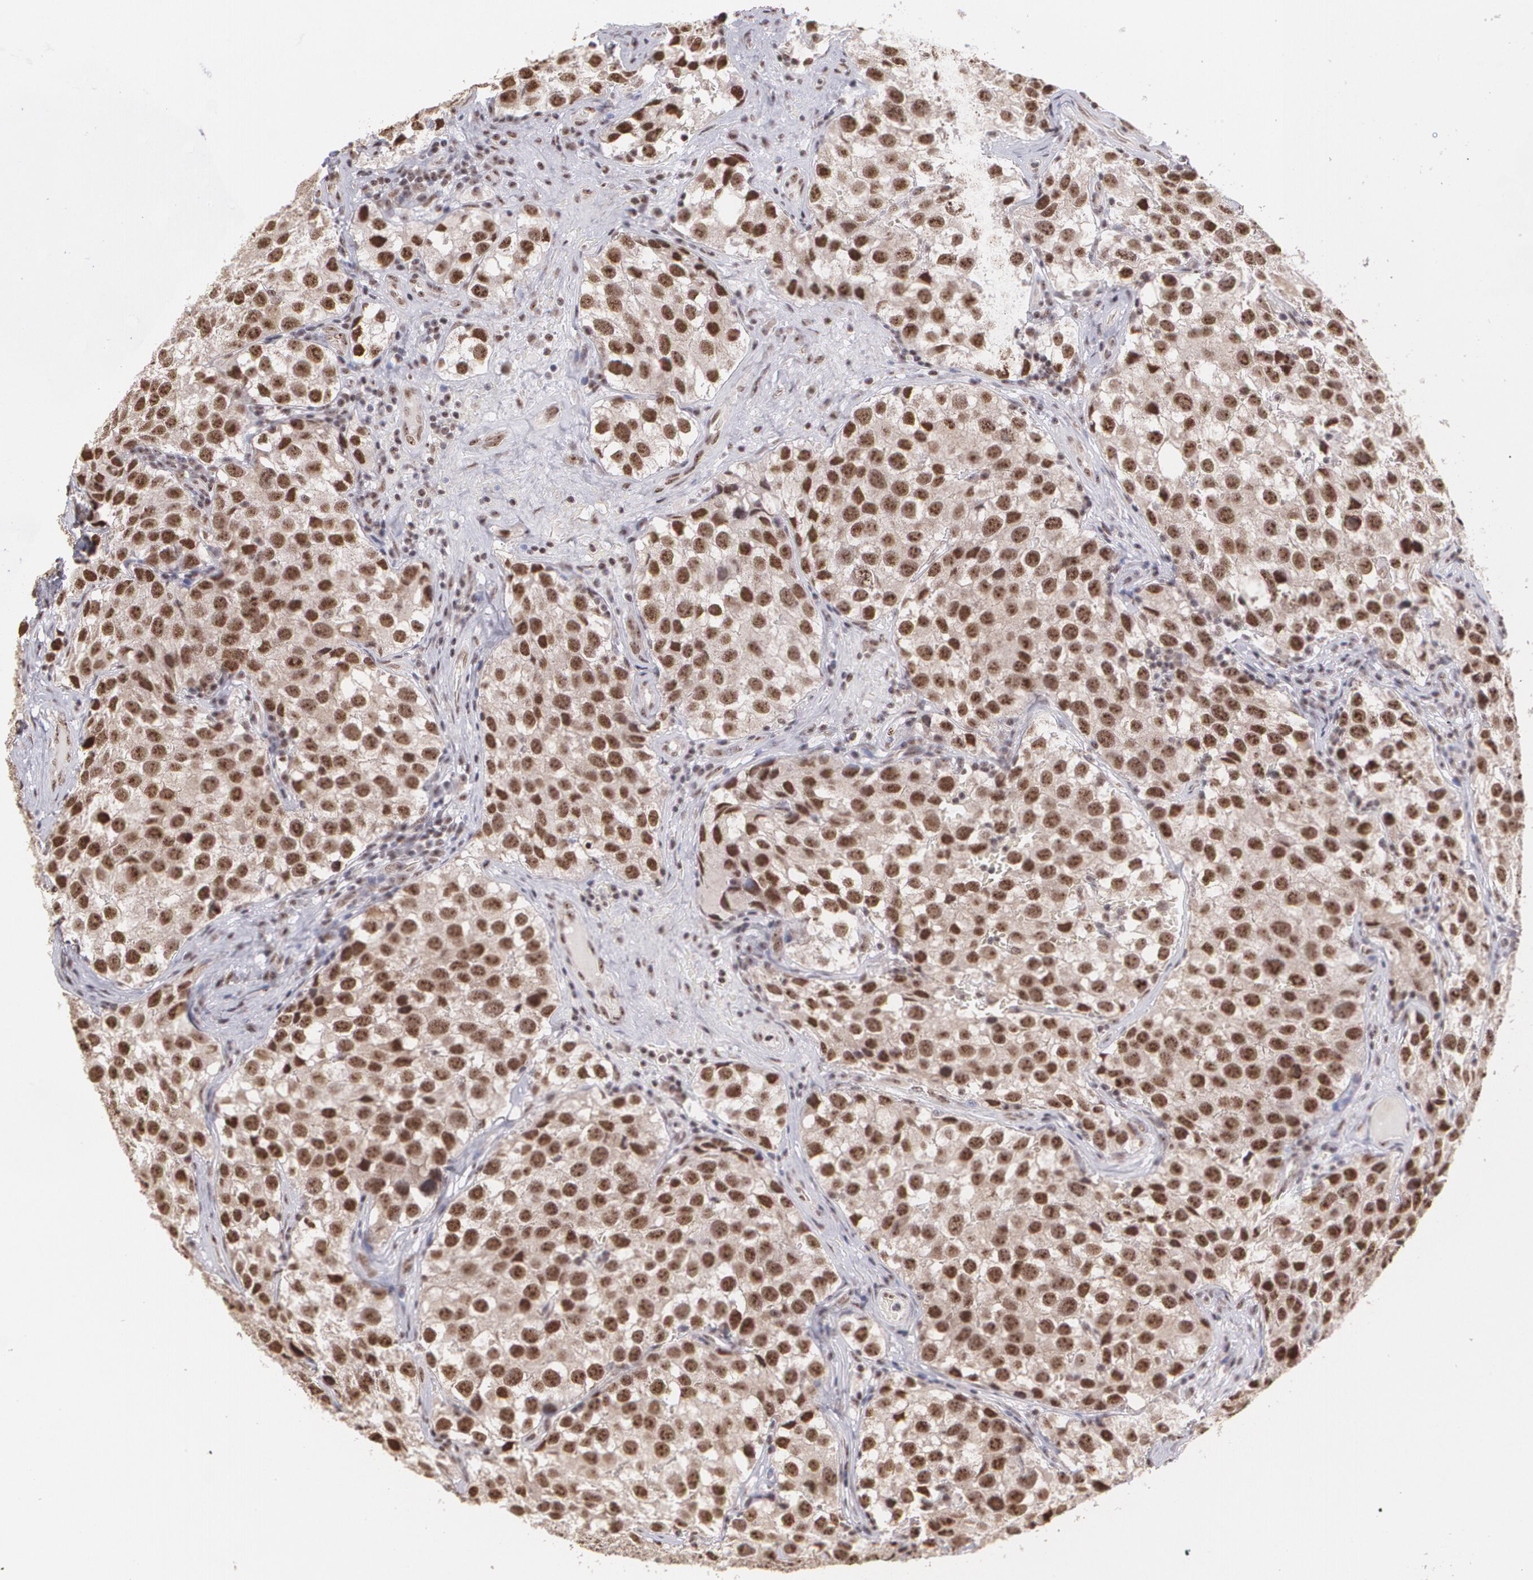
{"staining": {"intensity": "strong", "quantity": ">75%", "location": "cytoplasmic/membranous,nuclear"}, "tissue": "testis cancer", "cell_type": "Tumor cells", "image_type": "cancer", "snomed": [{"axis": "morphology", "description": "Seminoma, NOS"}, {"axis": "topography", "description": "Testis"}], "caption": "Tumor cells show high levels of strong cytoplasmic/membranous and nuclear staining in about >75% of cells in human seminoma (testis).", "gene": "C6orf15", "patient": {"sex": "male", "age": 39}}